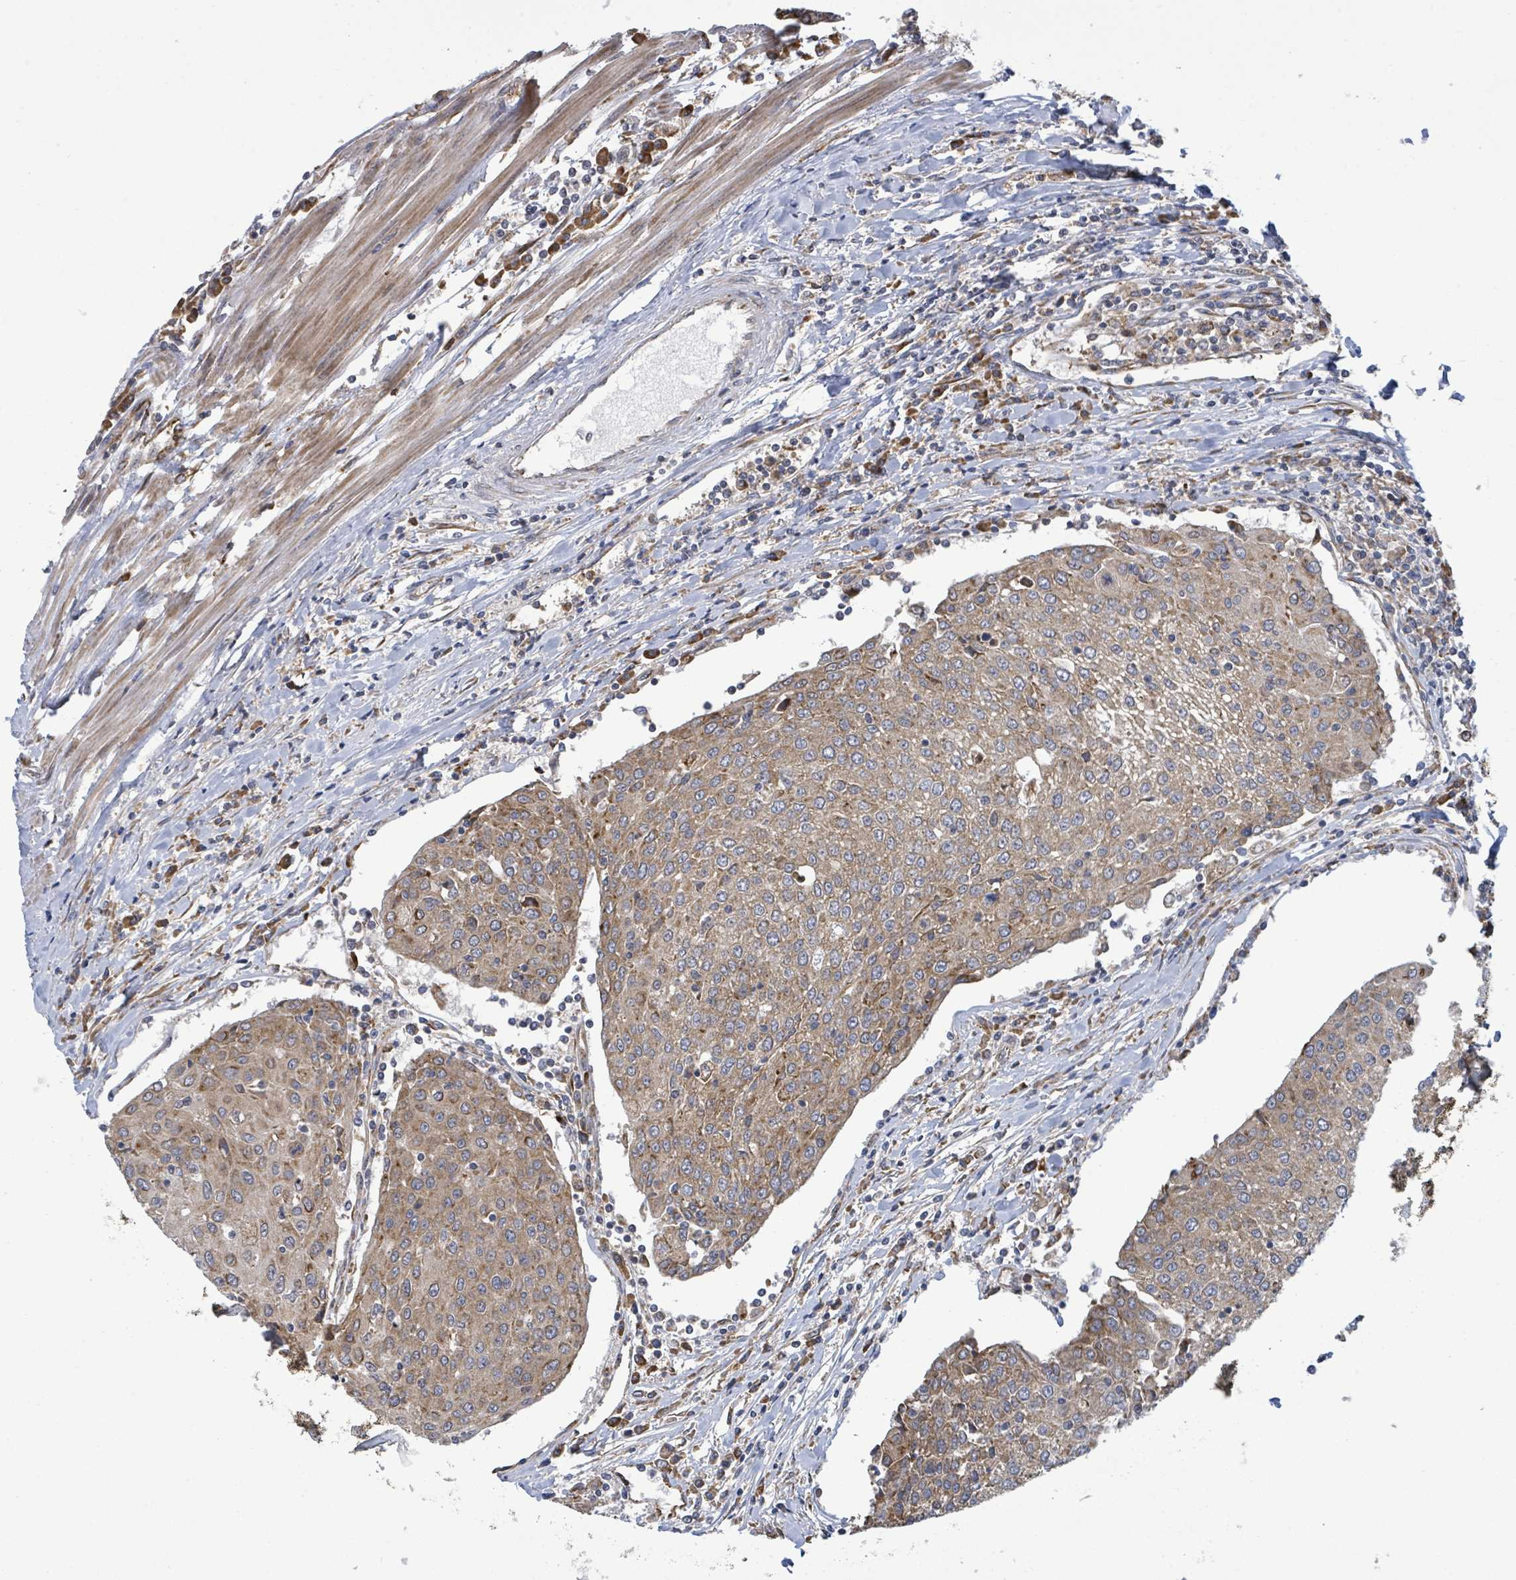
{"staining": {"intensity": "moderate", "quantity": ">75%", "location": "cytoplasmic/membranous"}, "tissue": "urothelial cancer", "cell_type": "Tumor cells", "image_type": "cancer", "snomed": [{"axis": "morphology", "description": "Urothelial carcinoma, High grade"}, {"axis": "topography", "description": "Urinary bladder"}], "caption": "Urothelial cancer stained with a brown dye displays moderate cytoplasmic/membranous positive staining in approximately >75% of tumor cells.", "gene": "NOMO1", "patient": {"sex": "female", "age": 85}}